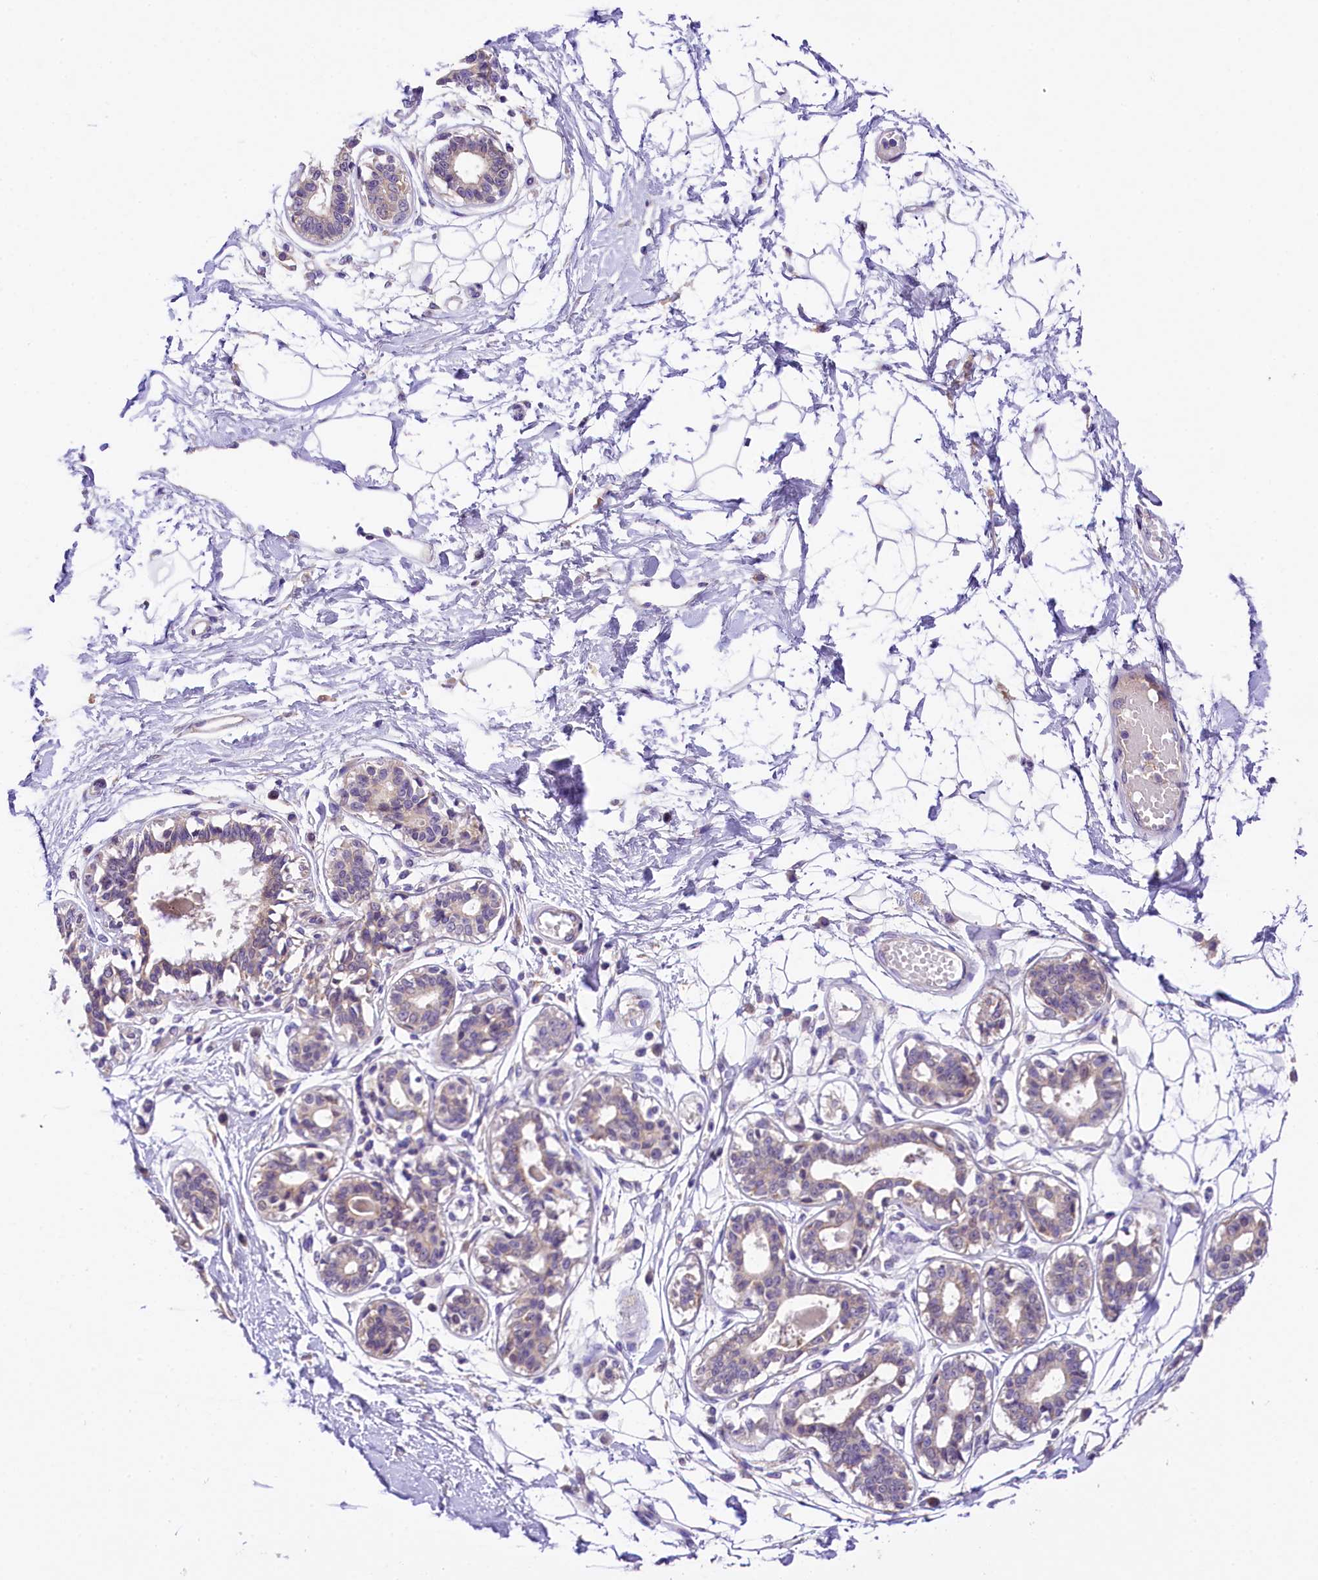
{"staining": {"intensity": "negative", "quantity": "none", "location": "none"}, "tissue": "breast", "cell_type": "Adipocytes", "image_type": "normal", "snomed": [{"axis": "morphology", "description": "Normal tissue, NOS"}, {"axis": "topography", "description": "Breast"}], "caption": "Image shows no significant protein staining in adipocytes of normal breast. (DAB (3,3'-diaminobenzidine) immunohistochemistry visualized using brightfield microscopy, high magnification).", "gene": "UBXN6", "patient": {"sex": "female", "age": 45}}